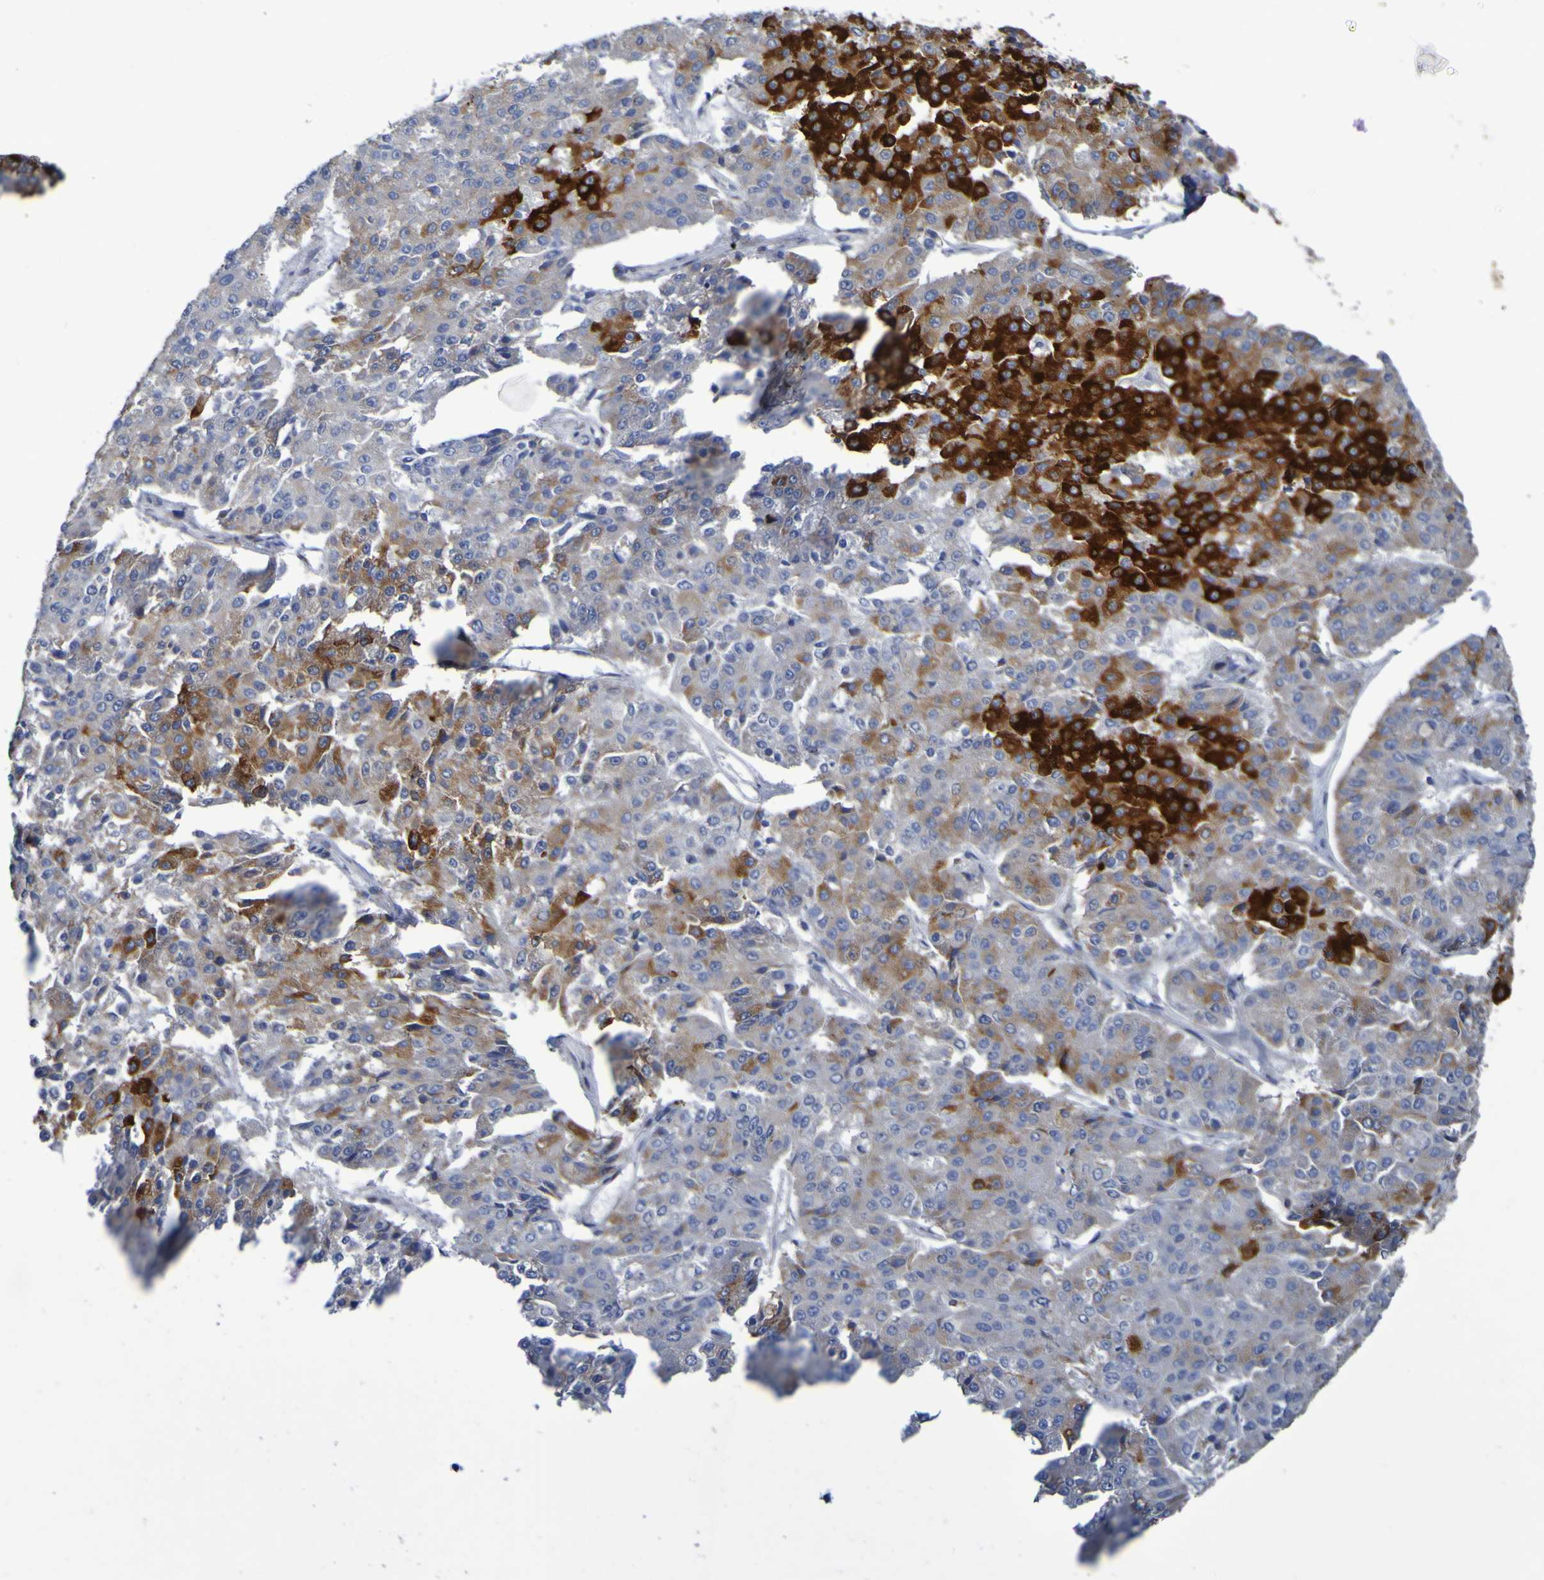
{"staining": {"intensity": "strong", "quantity": "25%-75%", "location": "cytoplasmic/membranous"}, "tissue": "pancreatic cancer", "cell_type": "Tumor cells", "image_type": "cancer", "snomed": [{"axis": "morphology", "description": "Adenocarcinoma, NOS"}, {"axis": "topography", "description": "Pancreas"}], "caption": "Pancreatic cancer stained with IHC shows strong cytoplasmic/membranous expression in approximately 25%-75% of tumor cells.", "gene": "C11orf24", "patient": {"sex": "male", "age": 50}}